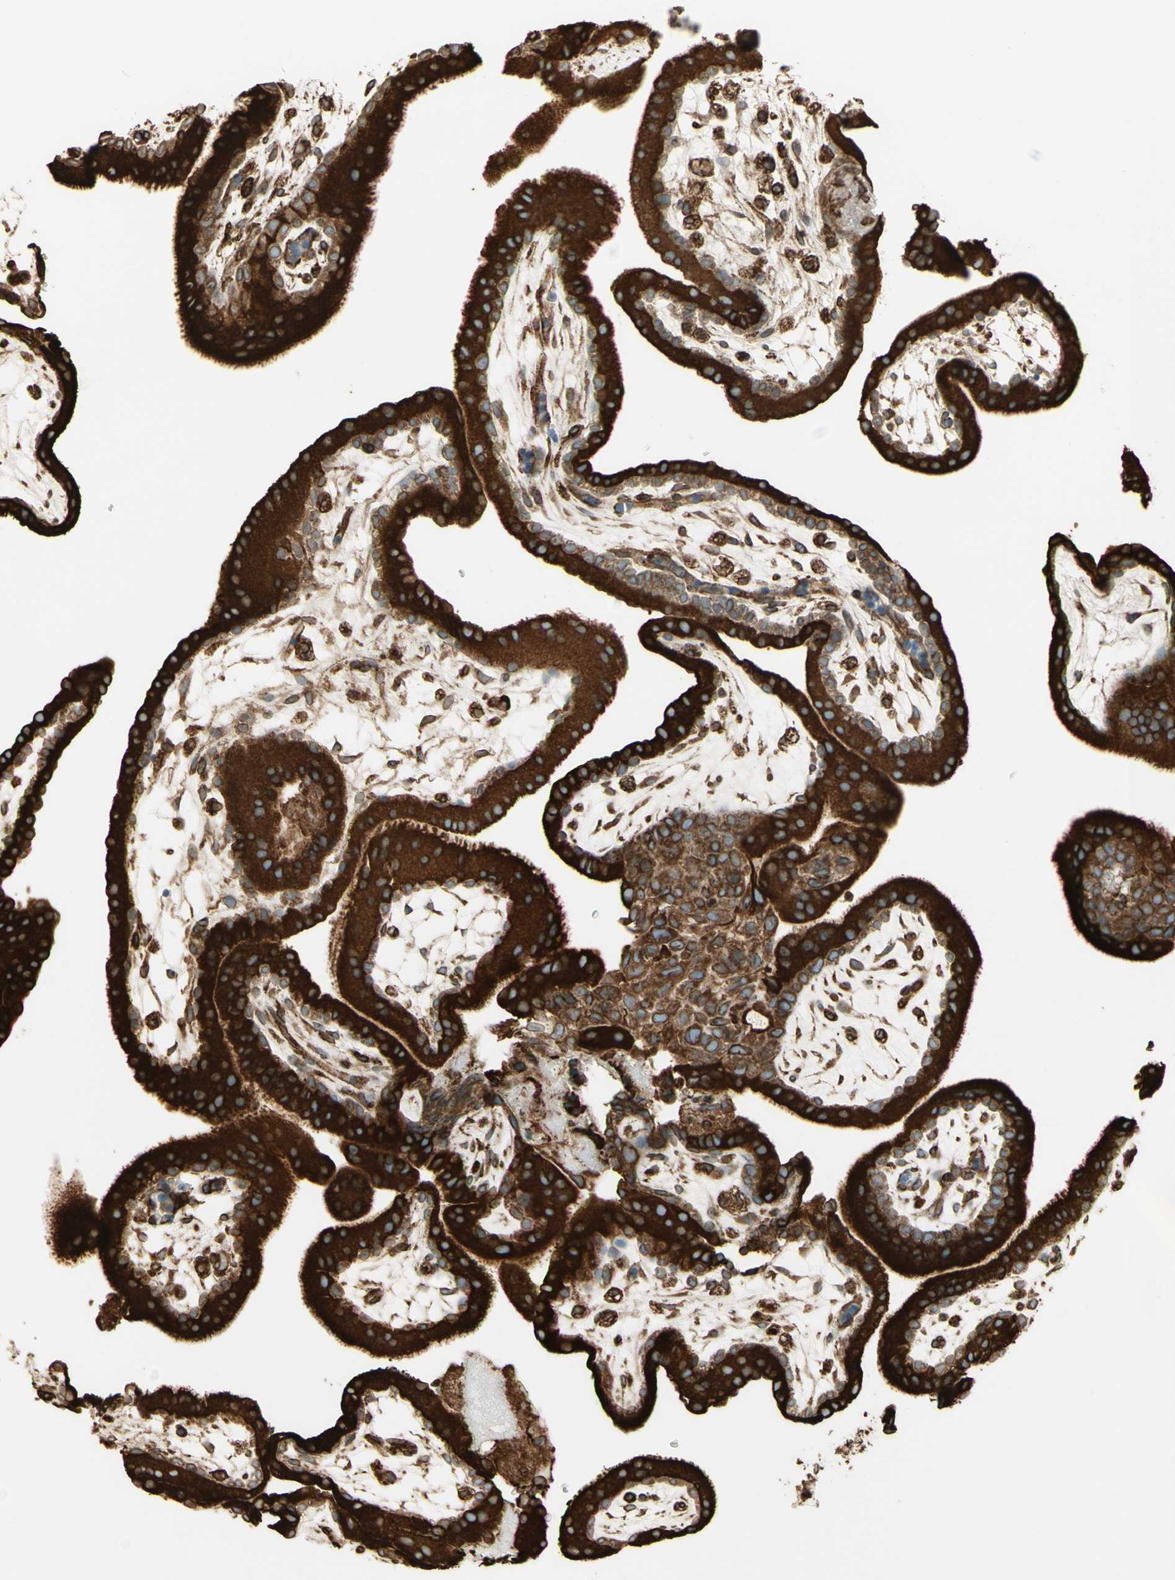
{"staining": {"intensity": "moderate", "quantity": ">75%", "location": "cytoplasmic/membranous"}, "tissue": "placenta", "cell_type": "Decidual cells", "image_type": "normal", "snomed": [{"axis": "morphology", "description": "Normal tissue, NOS"}, {"axis": "topography", "description": "Placenta"}], "caption": "Immunohistochemistry histopathology image of normal placenta: placenta stained using immunohistochemistry (IHC) shows medium levels of moderate protein expression localized specifically in the cytoplasmic/membranous of decidual cells, appearing as a cytoplasmic/membranous brown color.", "gene": "CANX", "patient": {"sex": "female", "age": 19}}